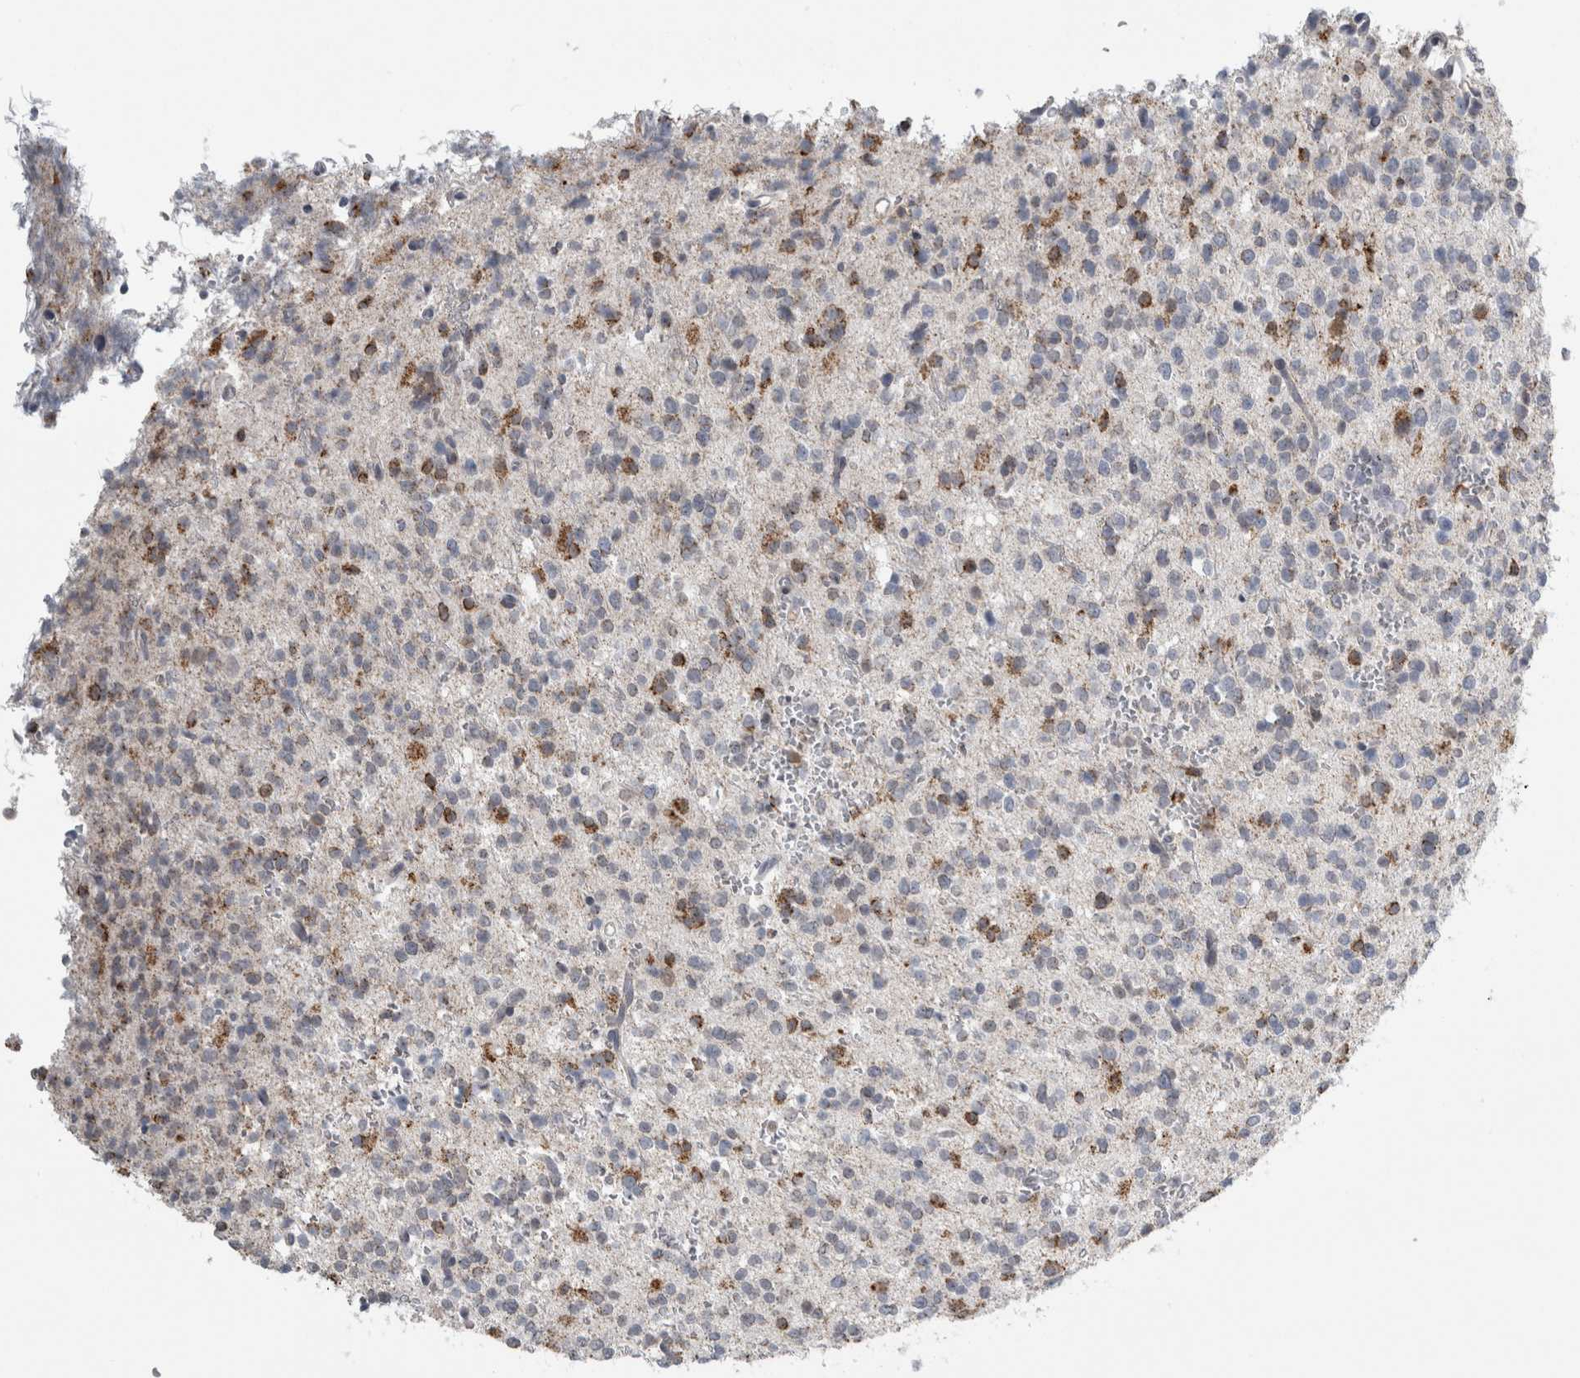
{"staining": {"intensity": "moderate", "quantity": "25%-75%", "location": "cytoplasmic/membranous"}, "tissue": "glioma", "cell_type": "Tumor cells", "image_type": "cancer", "snomed": [{"axis": "morphology", "description": "Glioma, malignant, High grade"}, {"axis": "topography", "description": "Brain"}], "caption": "Glioma stained with immunohistochemistry (IHC) exhibits moderate cytoplasmic/membranous positivity in approximately 25%-75% of tumor cells.", "gene": "PLIN1", "patient": {"sex": "female", "age": 62}}